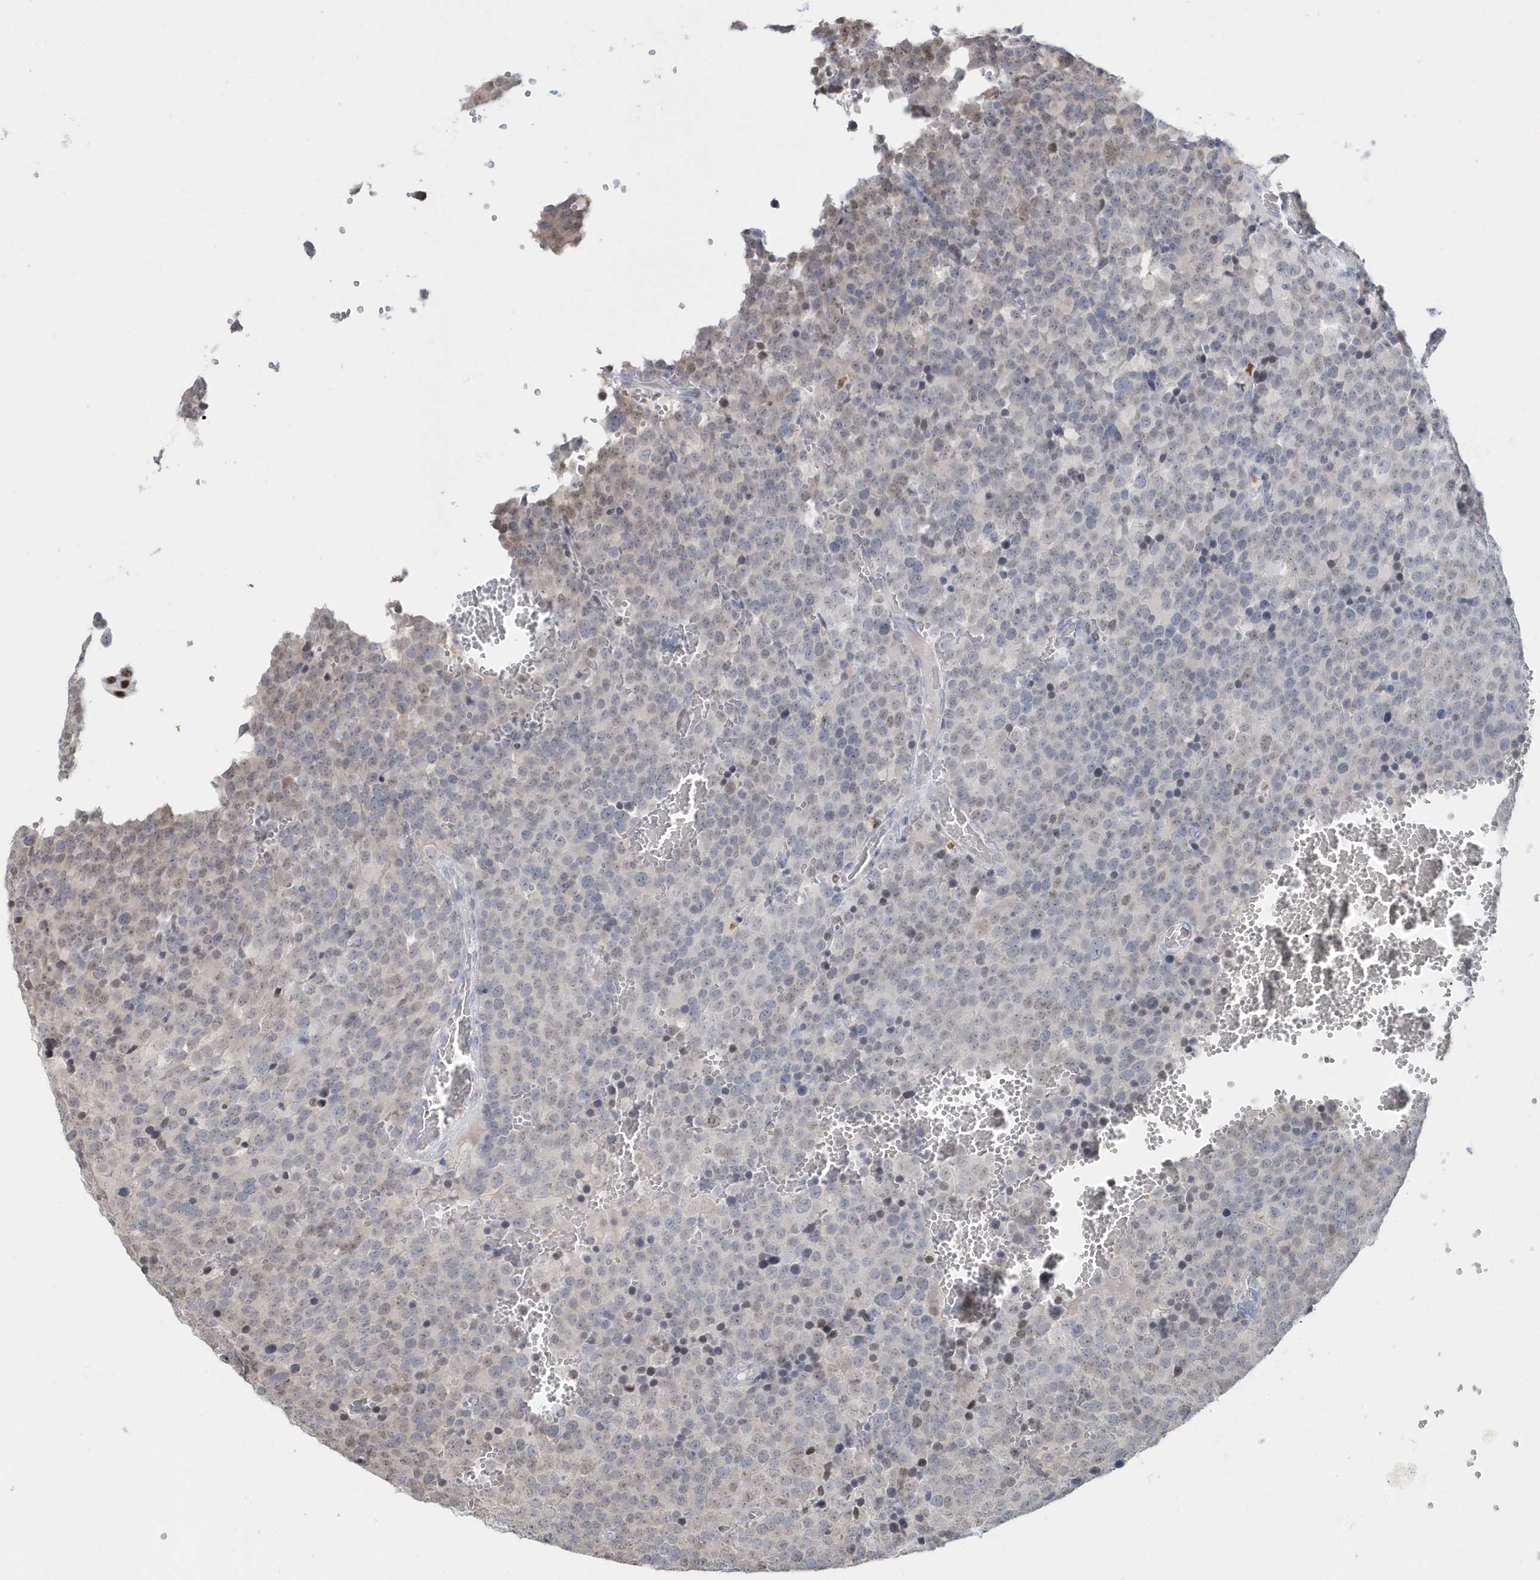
{"staining": {"intensity": "weak", "quantity": "<25%", "location": "nuclear"}, "tissue": "testis cancer", "cell_type": "Tumor cells", "image_type": "cancer", "snomed": [{"axis": "morphology", "description": "Seminoma, NOS"}, {"axis": "topography", "description": "Testis"}], "caption": "An immunohistochemistry histopathology image of testis seminoma is shown. There is no staining in tumor cells of testis seminoma. The staining was performed using DAB (3,3'-diaminobenzidine) to visualize the protein expression in brown, while the nuclei were stained in blue with hematoxylin (Magnification: 20x).", "gene": "MACROH2A2", "patient": {"sex": "male", "age": 71}}